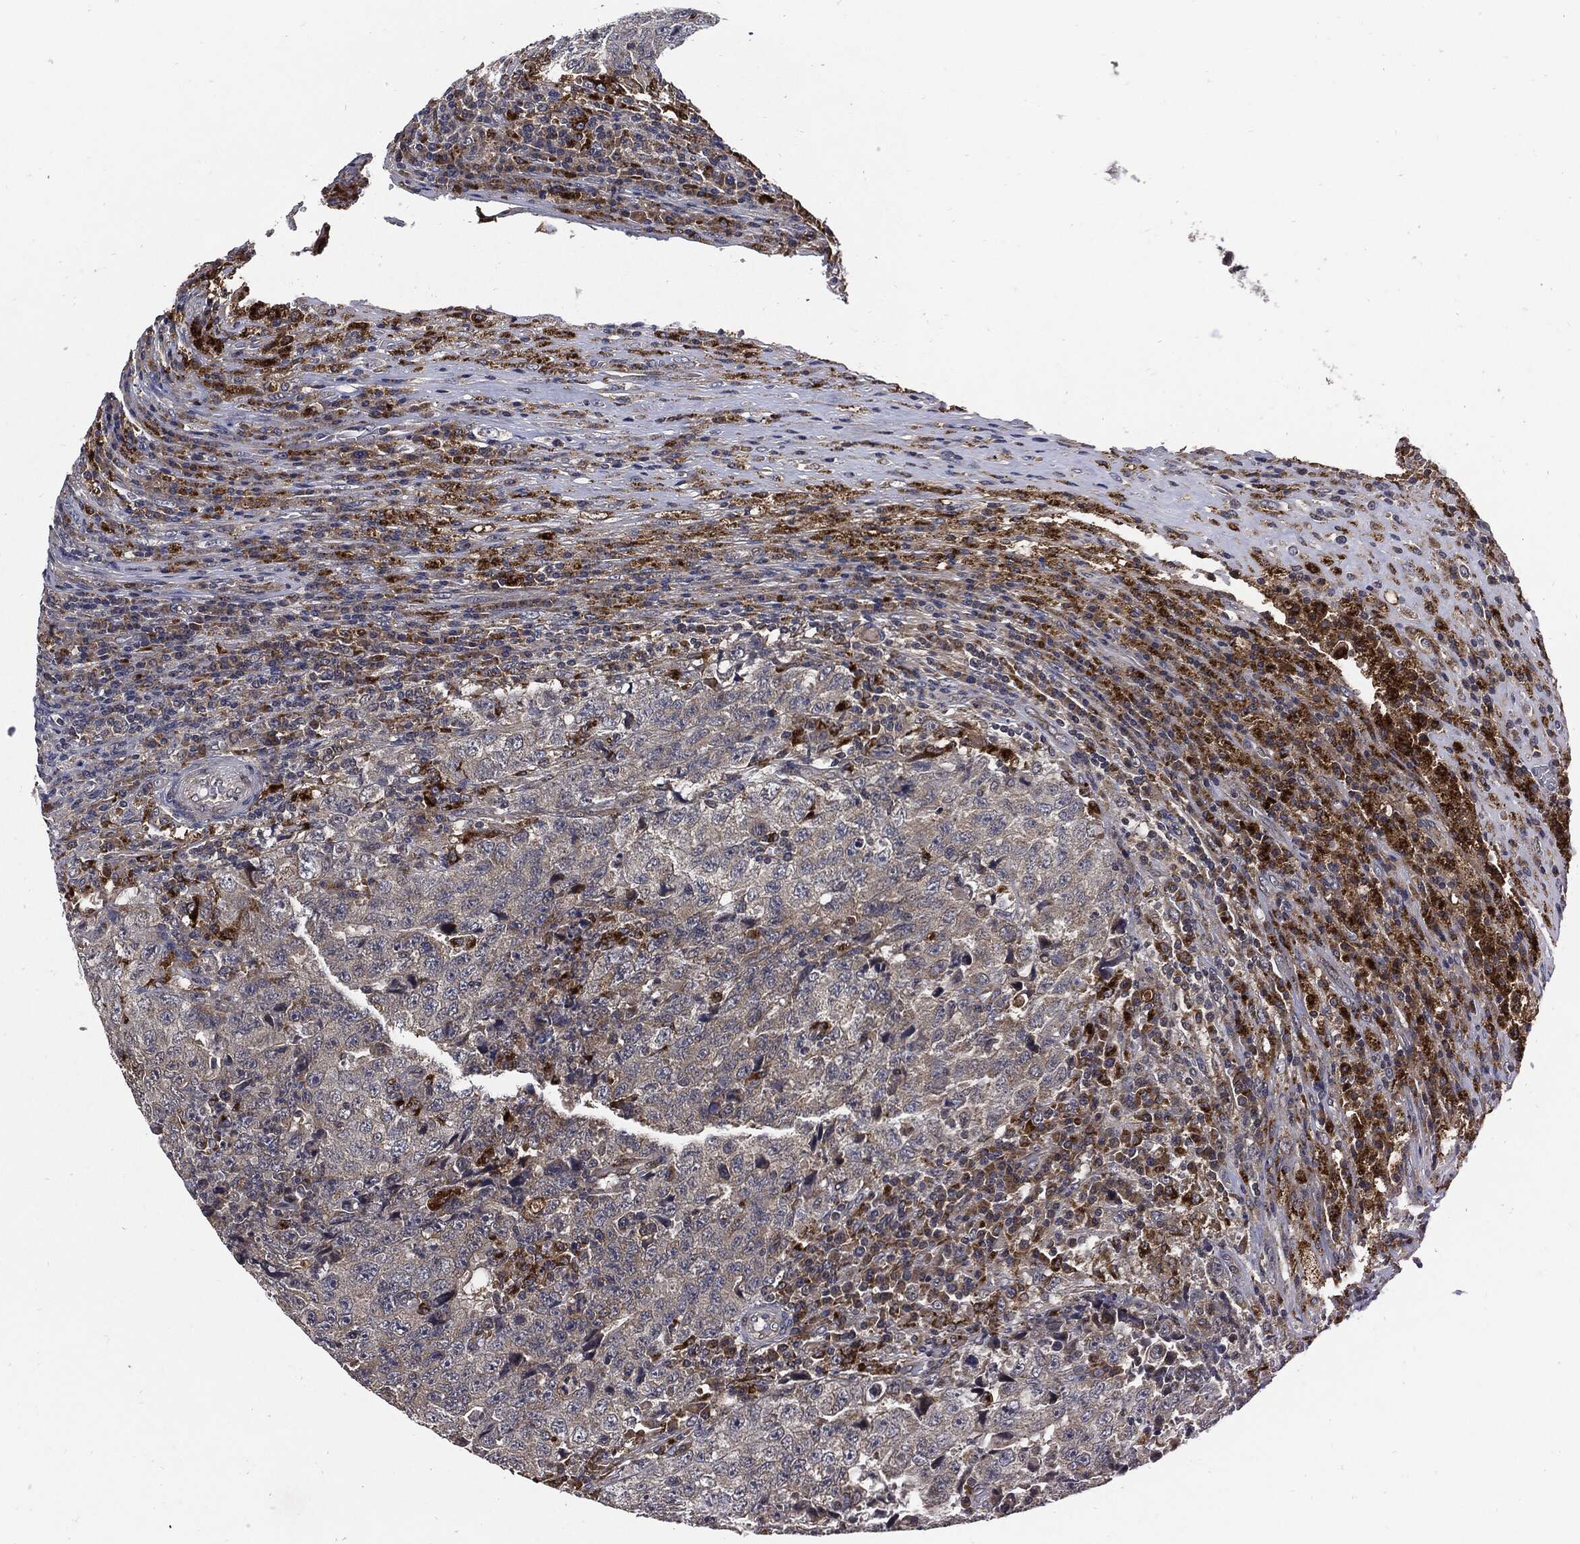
{"staining": {"intensity": "negative", "quantity": "none", "location": "none"}, "tissue": "testis cancer", "cell_type": "Tumor cells", "image_type": "cancer", "snomed": [{"axis": "morphology", "description": "Necrosis, NOS"}, {"axis": "morphology", "description": "Carcinoma, Embryonal, NOS"}, {"axis": "topography", "description": "Testis"}], "caption": "A micrograph of testis cancer stained for a protein exhibits no brown staining in tumor cells.", "gene": "SLC31A2", "patient": {"sex": "male", "age": 19}}